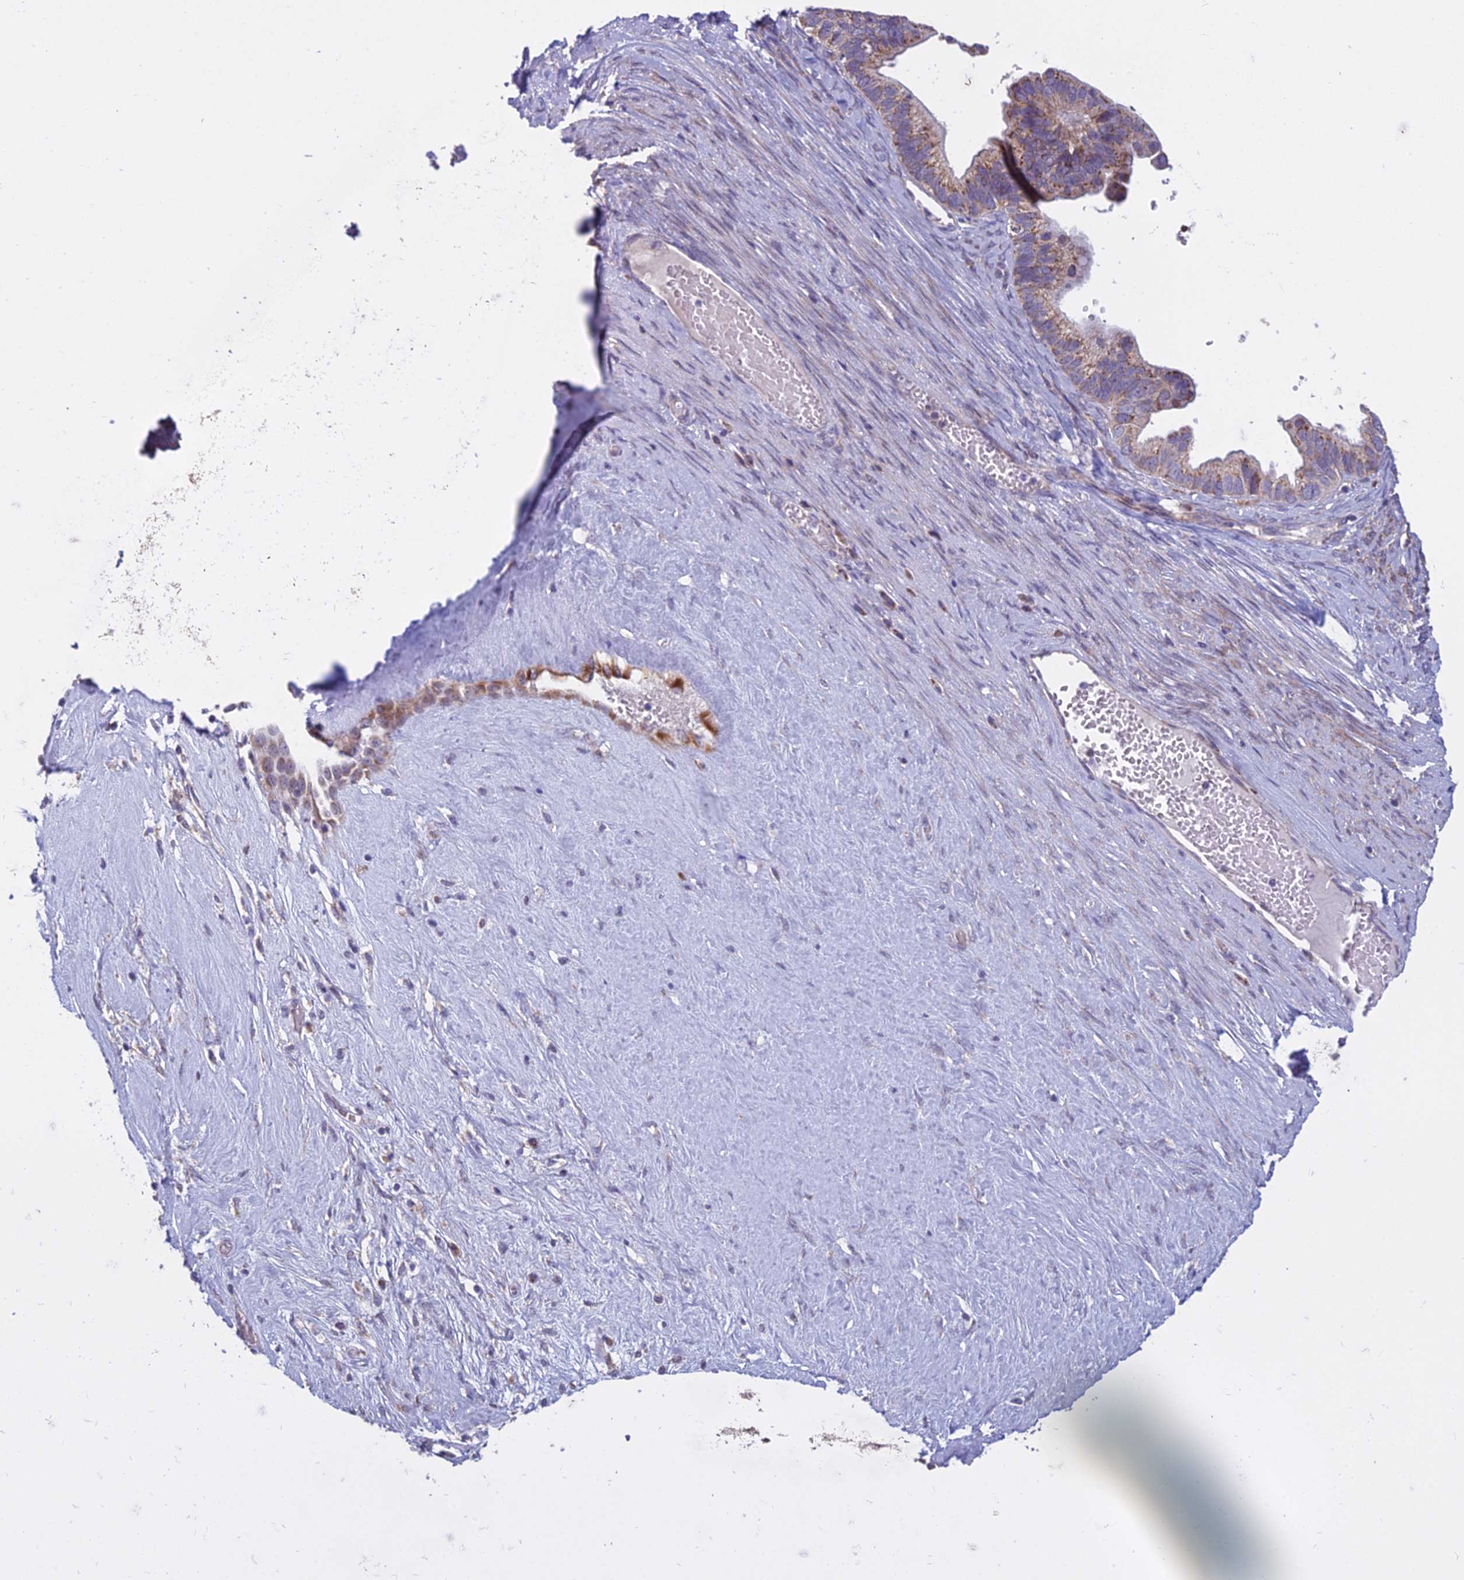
{"staining": {"intensity": "moderate", "quantity": ">75%", "location": "cytoplasmic/membranous"}, "tissue": "ovarian cancer", "cell_type": "Tumor cells", "image_type": "cancer", "snomed": [{"axis": "morphology", "description": "Cystadenocarcinoma, serous, NOS"}, {"axis": "topography", "description": "Ovary"}], "caption": "Tumor cells reveal medium levels of moderate cytoplasmic/membranous expression in approximately >75% of cells in human ovarian cancer (serous cystadenocarcinoma). Nuclei are stained in blue.", "gene": "DUS2", "patient": {"sex": "female", "age": 56}}